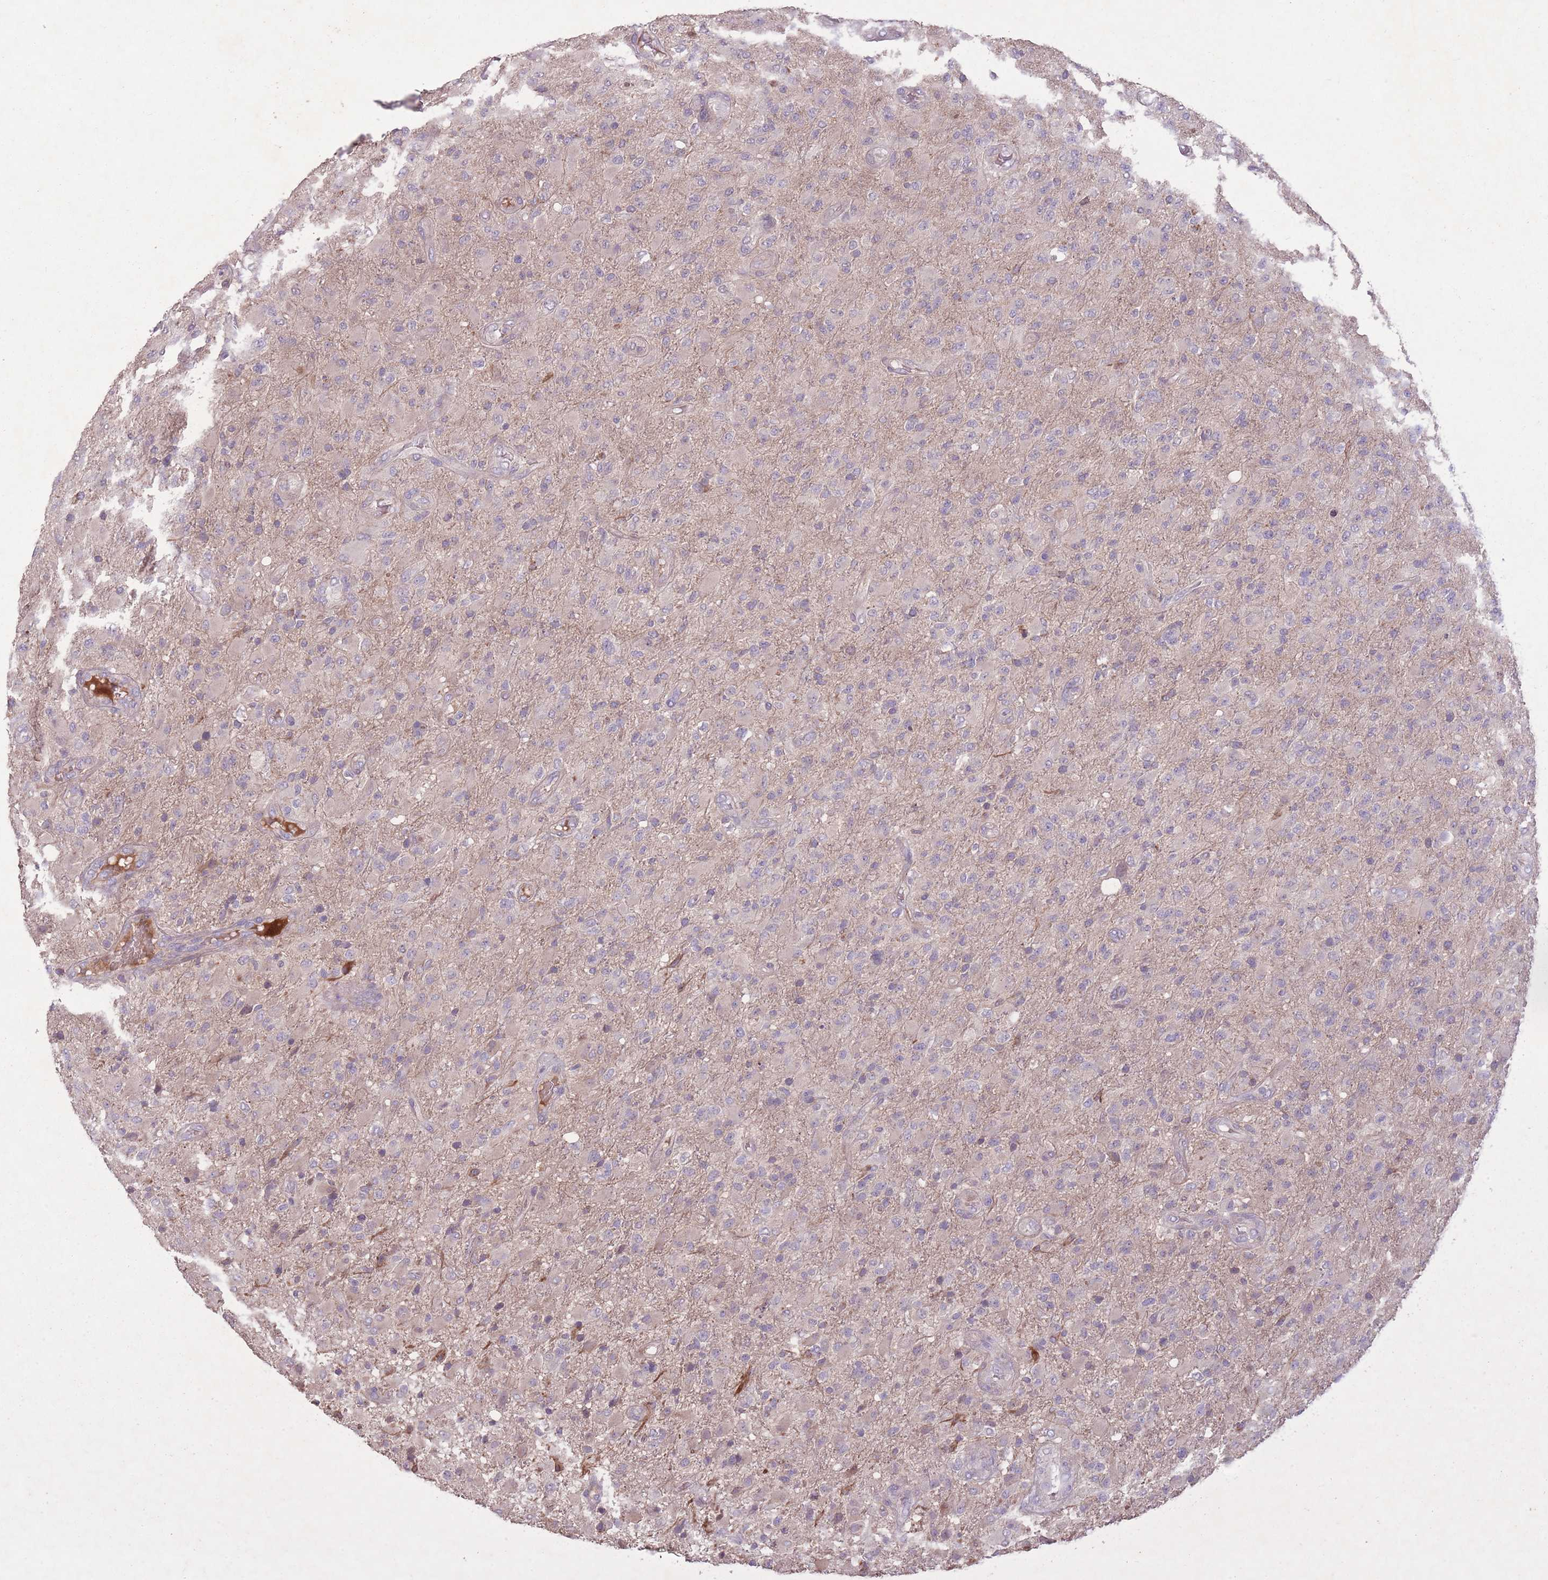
{"staining": {"intensity": "negative", "quantity": "none", "location": "none"}, "tissue": "glioma", "cell_type": "Tumor cells", "image_type": "cancer", "snomed": [{"axis": "morphology", "description": "Glioma, malignant, Low grade"}, {"axis": "topography", "description": "Brain"}], "caption": "Tumor cells are negative for brown protein staining in malignant glioma (low-grade). The staining is performed using DAB brown chromogen with nuclei counter-stained in using hematoxylin.", "gene": "OR2V2", "patient": {"sex": "male", "age": 65}}